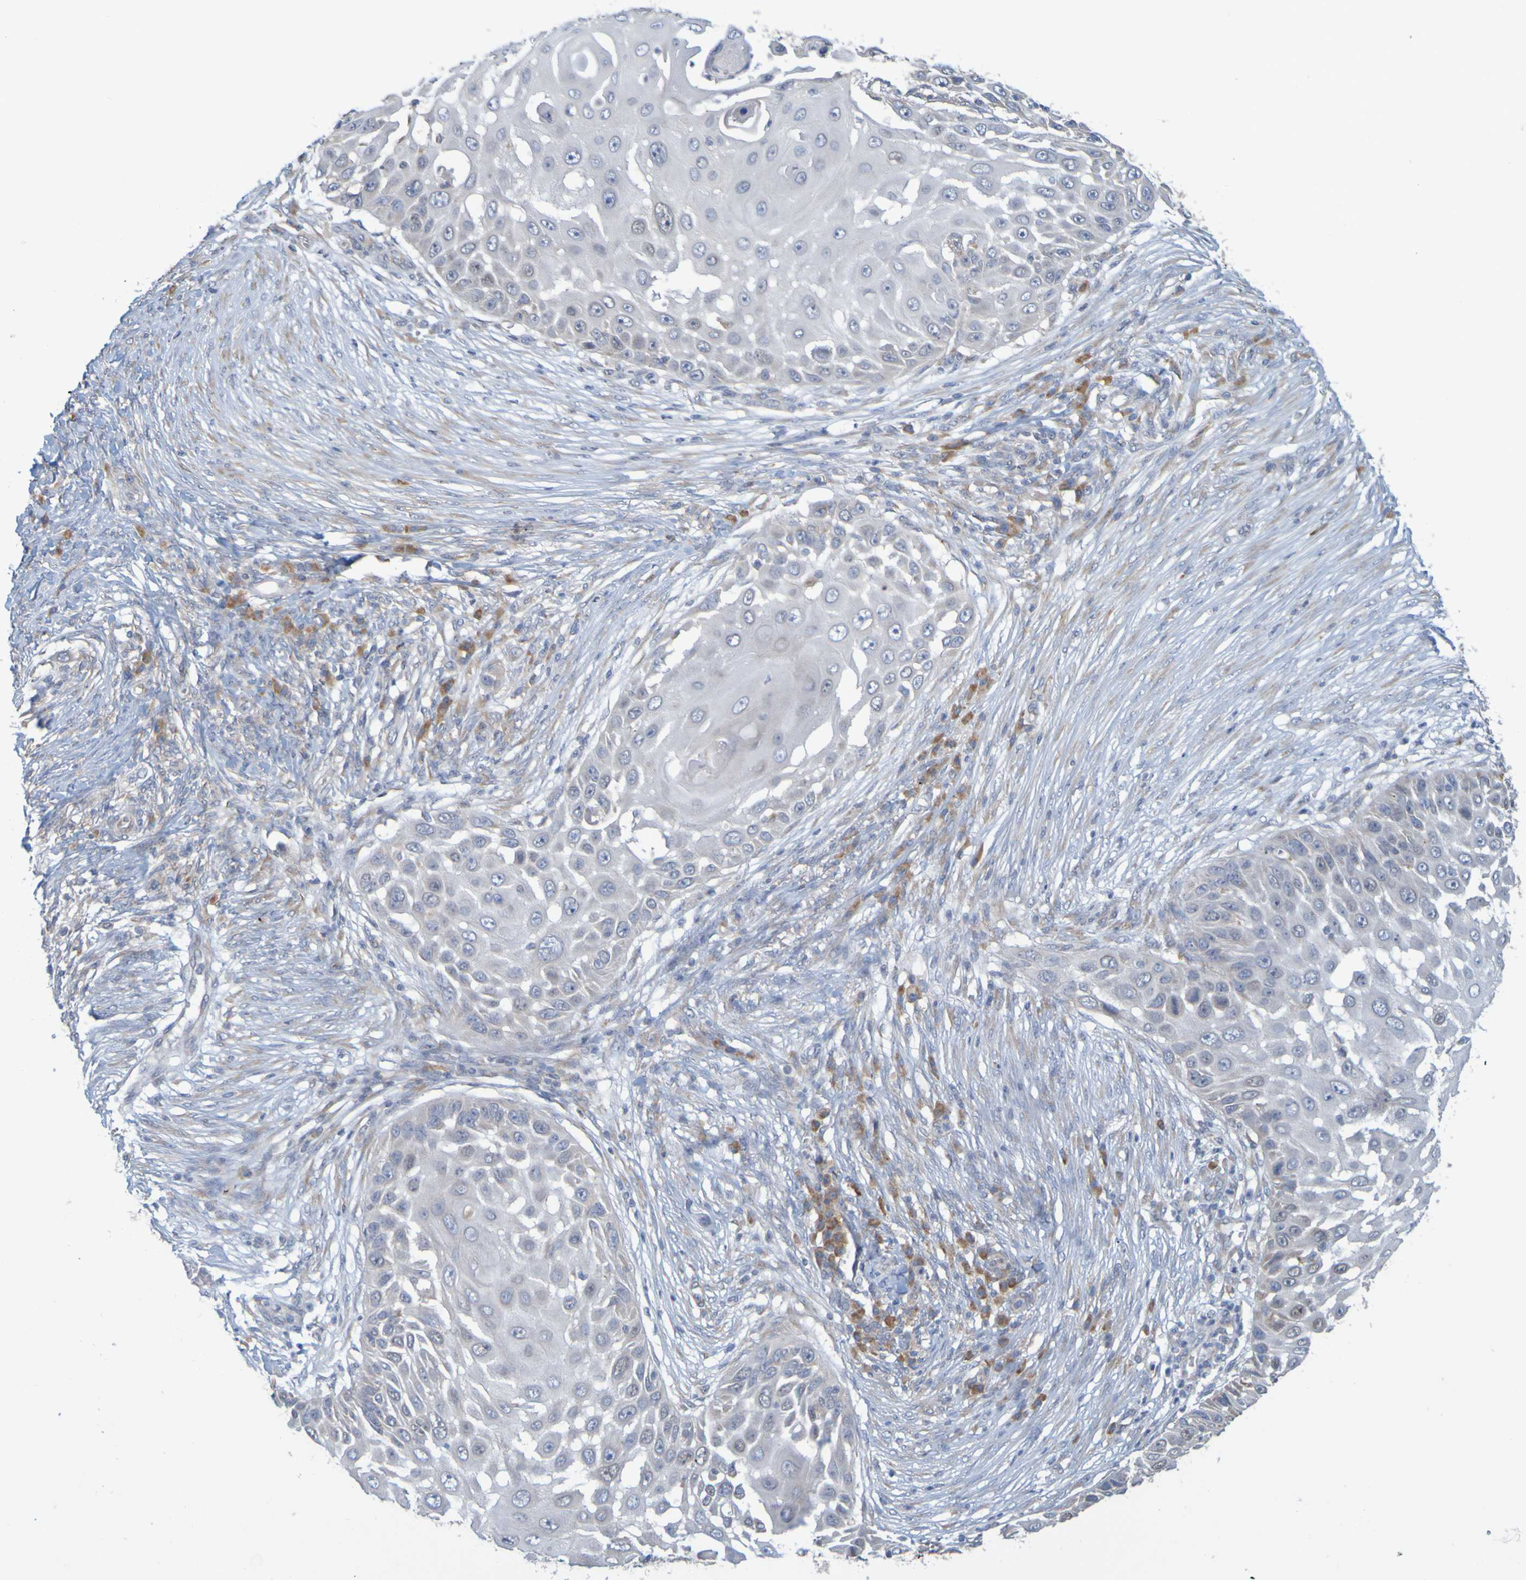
{"staining": {"intensity": "negative", "quantity": "none", "location": "none"}, "tissue": "skin cancer", "cell_type": "Tumor cells", "image_type": "cancer", "snomed": [{"axis": "morphology", "description": "Squamous cell carcinoma, NOS"}, {"axis": "topography", "description": "Skin"}], "caption": "Tumor cells show no significant protein staining in skin cancer. (Immunohistochemistry (ihc), brightfield microscopy, high magnification).", "gene": "MOGS", "patient": {"sex": "female", "age": 44}}